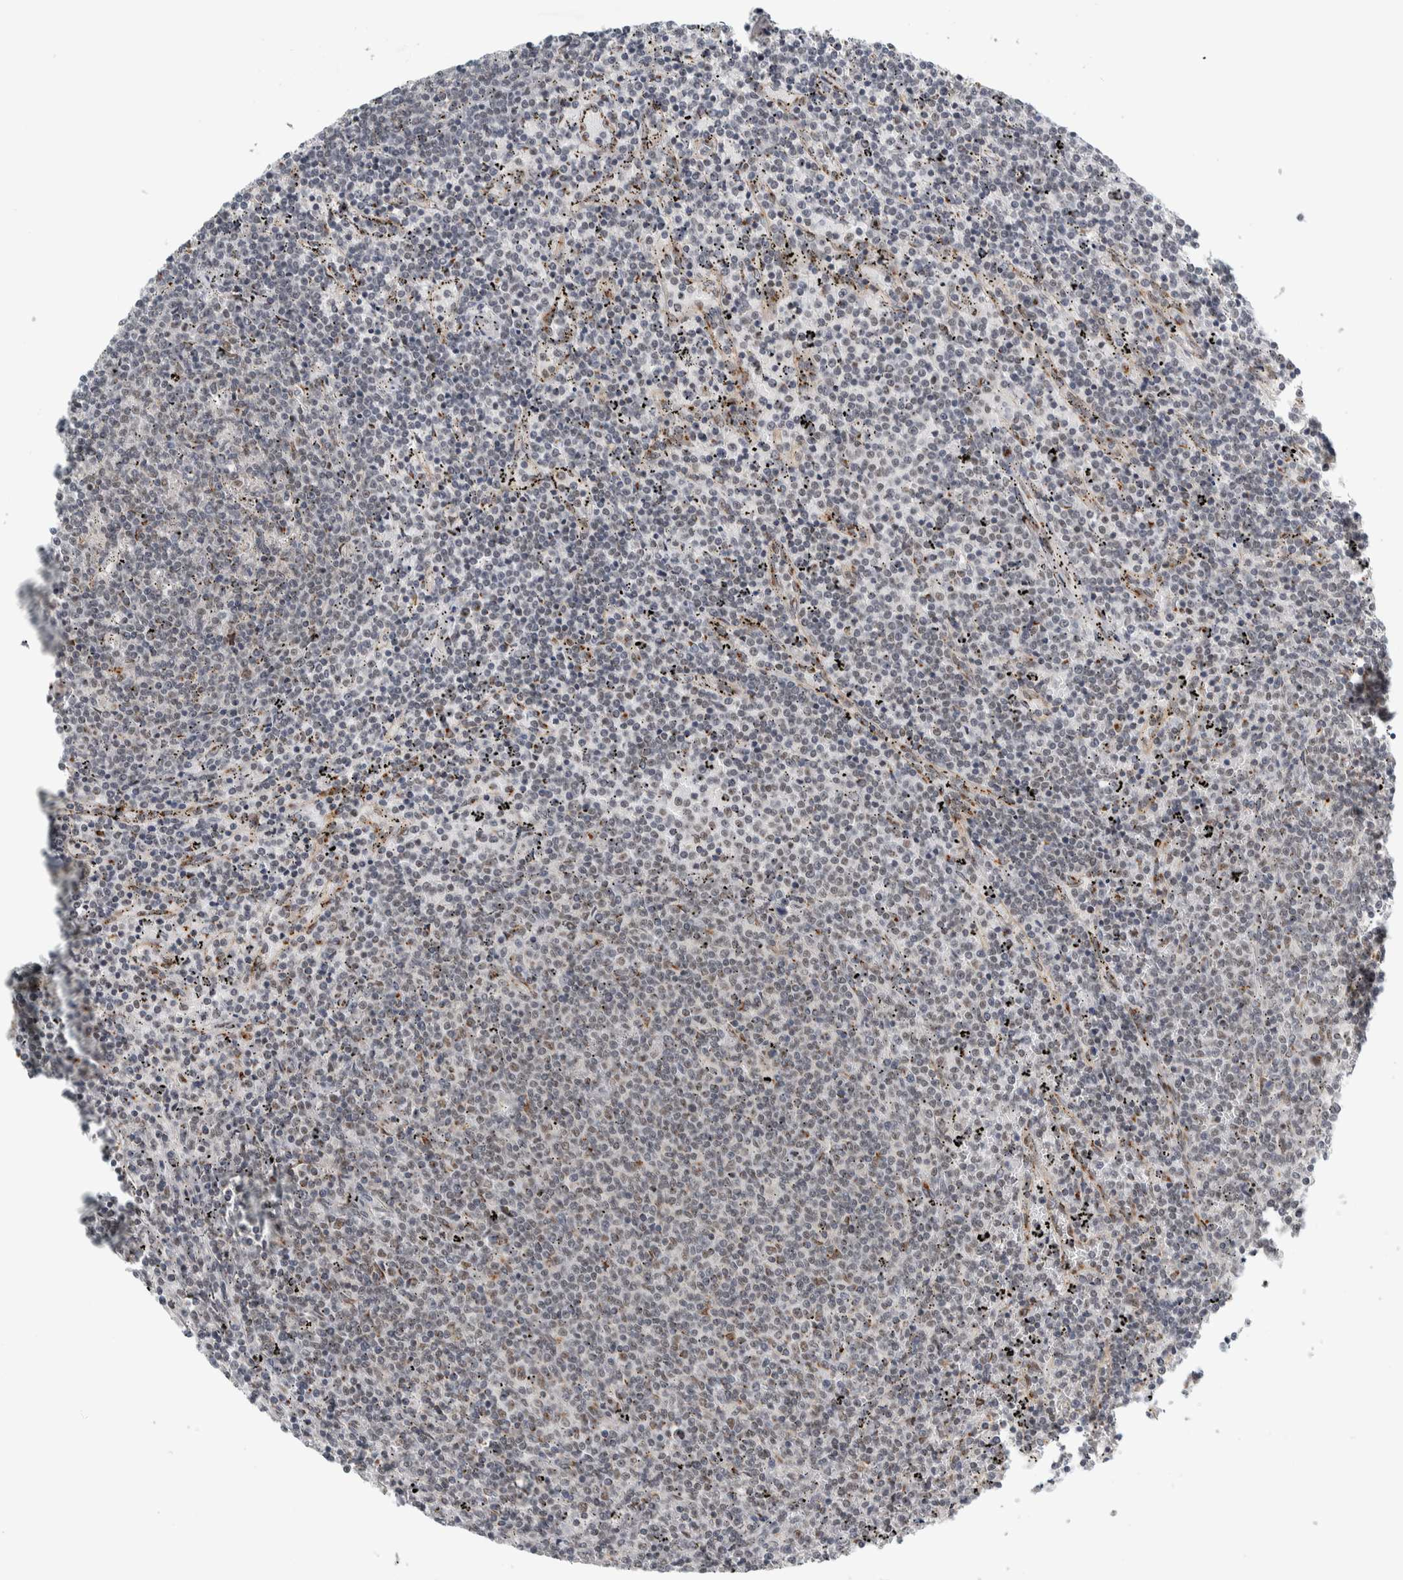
{"staining": {"intensity": "weak", "quantity": "<25%", "location": "nuclear"}, "tissue": "lymphoma", "cell_type": "Tumor cells", "image_type": "cancer", "snomed": [{"axis": "morphology", "description": "Malignant lymphoma, non-Hodgkin's type, Low grade"}, {"axis": "topography", "description": "Spleen"}], "caption": "The IHC micrograph has no significant expression in tumor cells of malignant lymphoma, non-Hodgkin's type (low-grade) tissue.", "gene": "ZMYND8", "patient": {"sex": "female", "age": 50}}